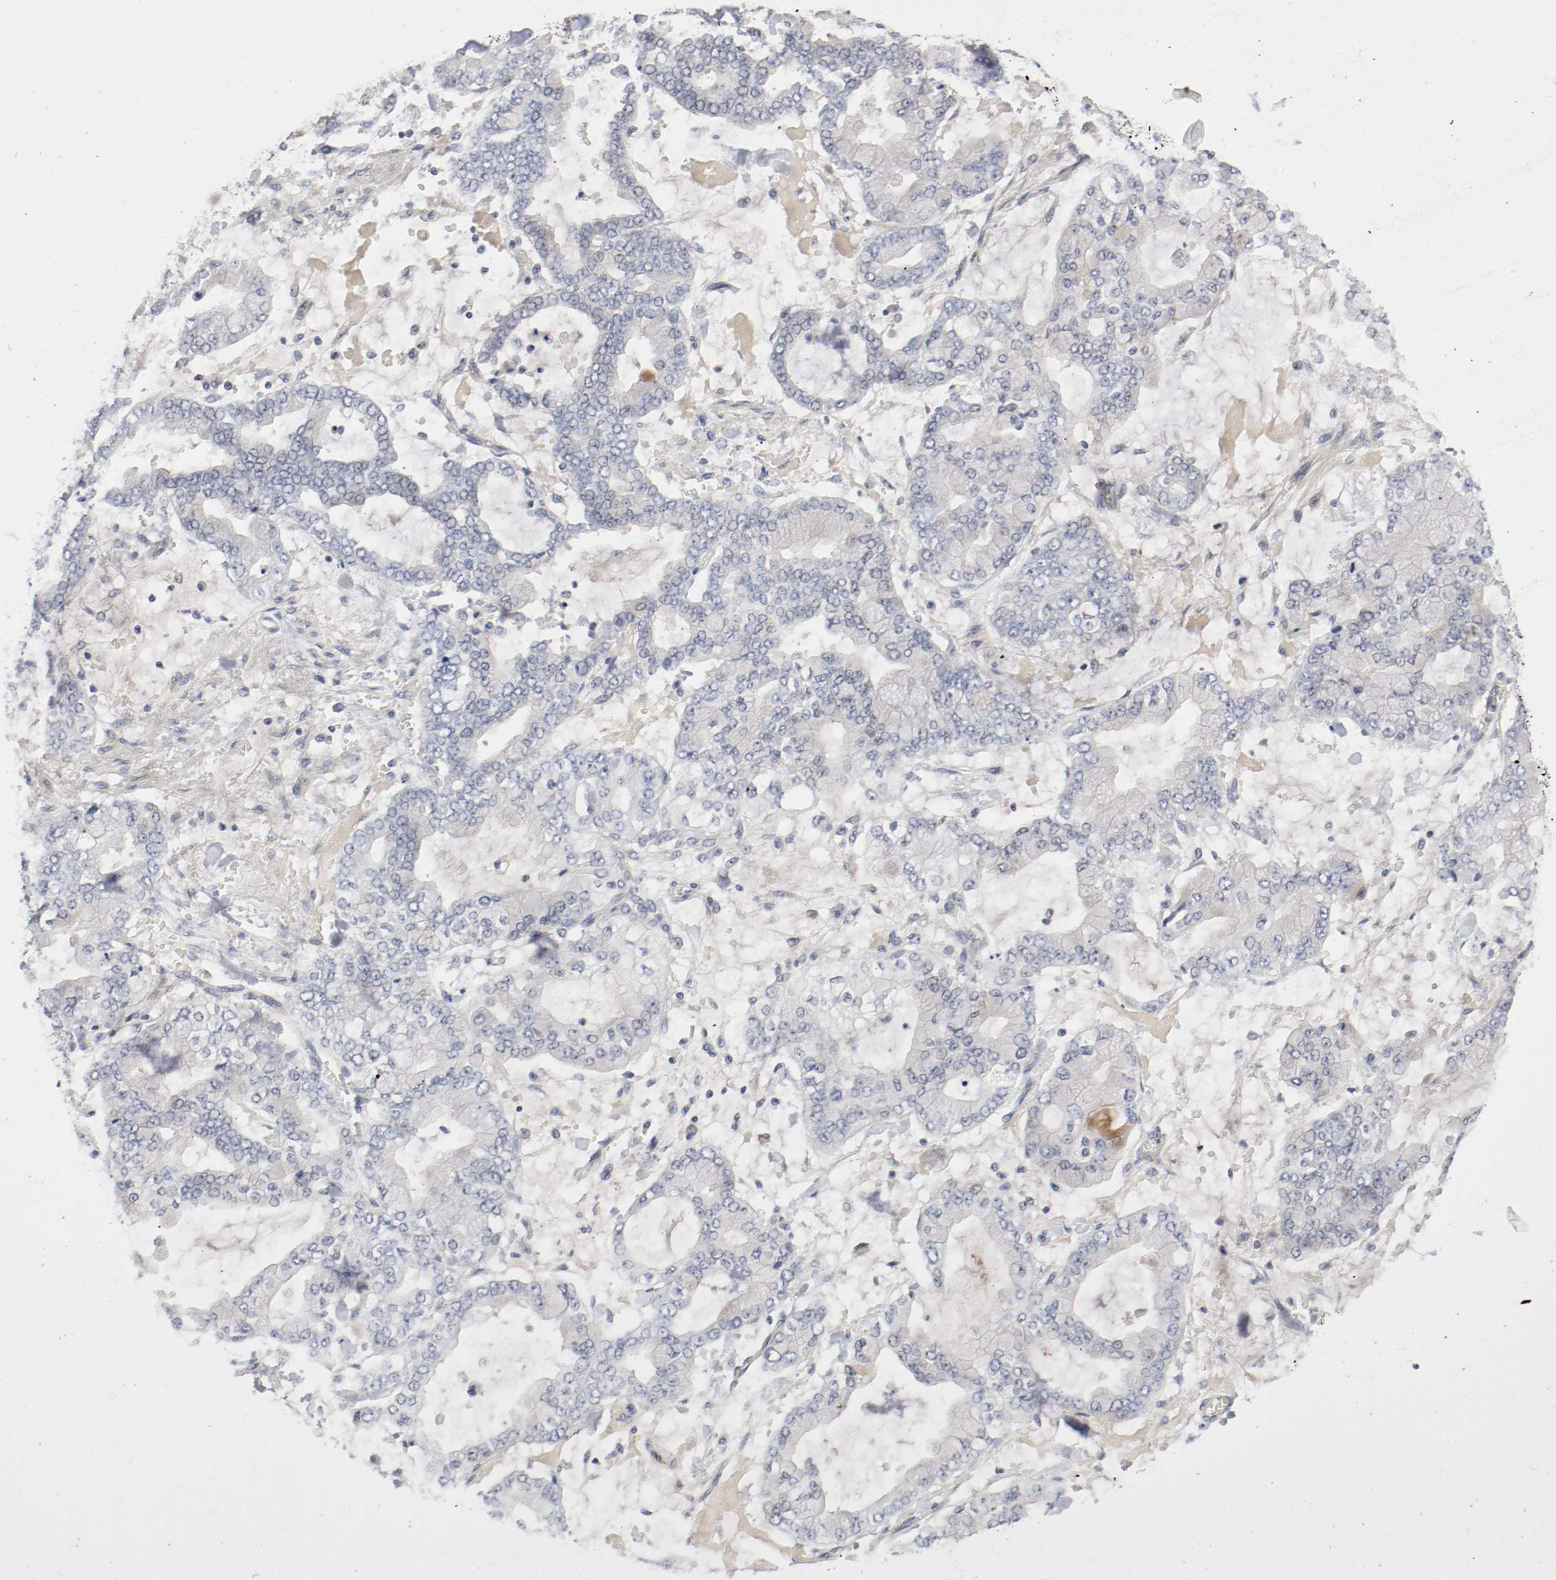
{"staining": {"intensity": "weak", "quantity": "<25%", "location": "cytoplasmic/membranous"}, "tissue": "stomach cancer", "cell_type": "Tumor cells", "image_type": "cancer", "snomed": [{"axis": "morphology", "description": "Normal tissue, NOS"}, {"axis": "morphology", "description": "Adenocarcinoma, NOS"}, {"axis": "topography", "description": "Stomach, upper"}, {"axis": "topography", "description": "Stomach"}], "caption": "There is no significant expression in tumor cells of stomach cancer. The staining is performed using DAB brown chromogen with nuclei counter-stained in using hematoxylin.", "gene": "REN", "patient": {"sex": "male", "age": 76}}